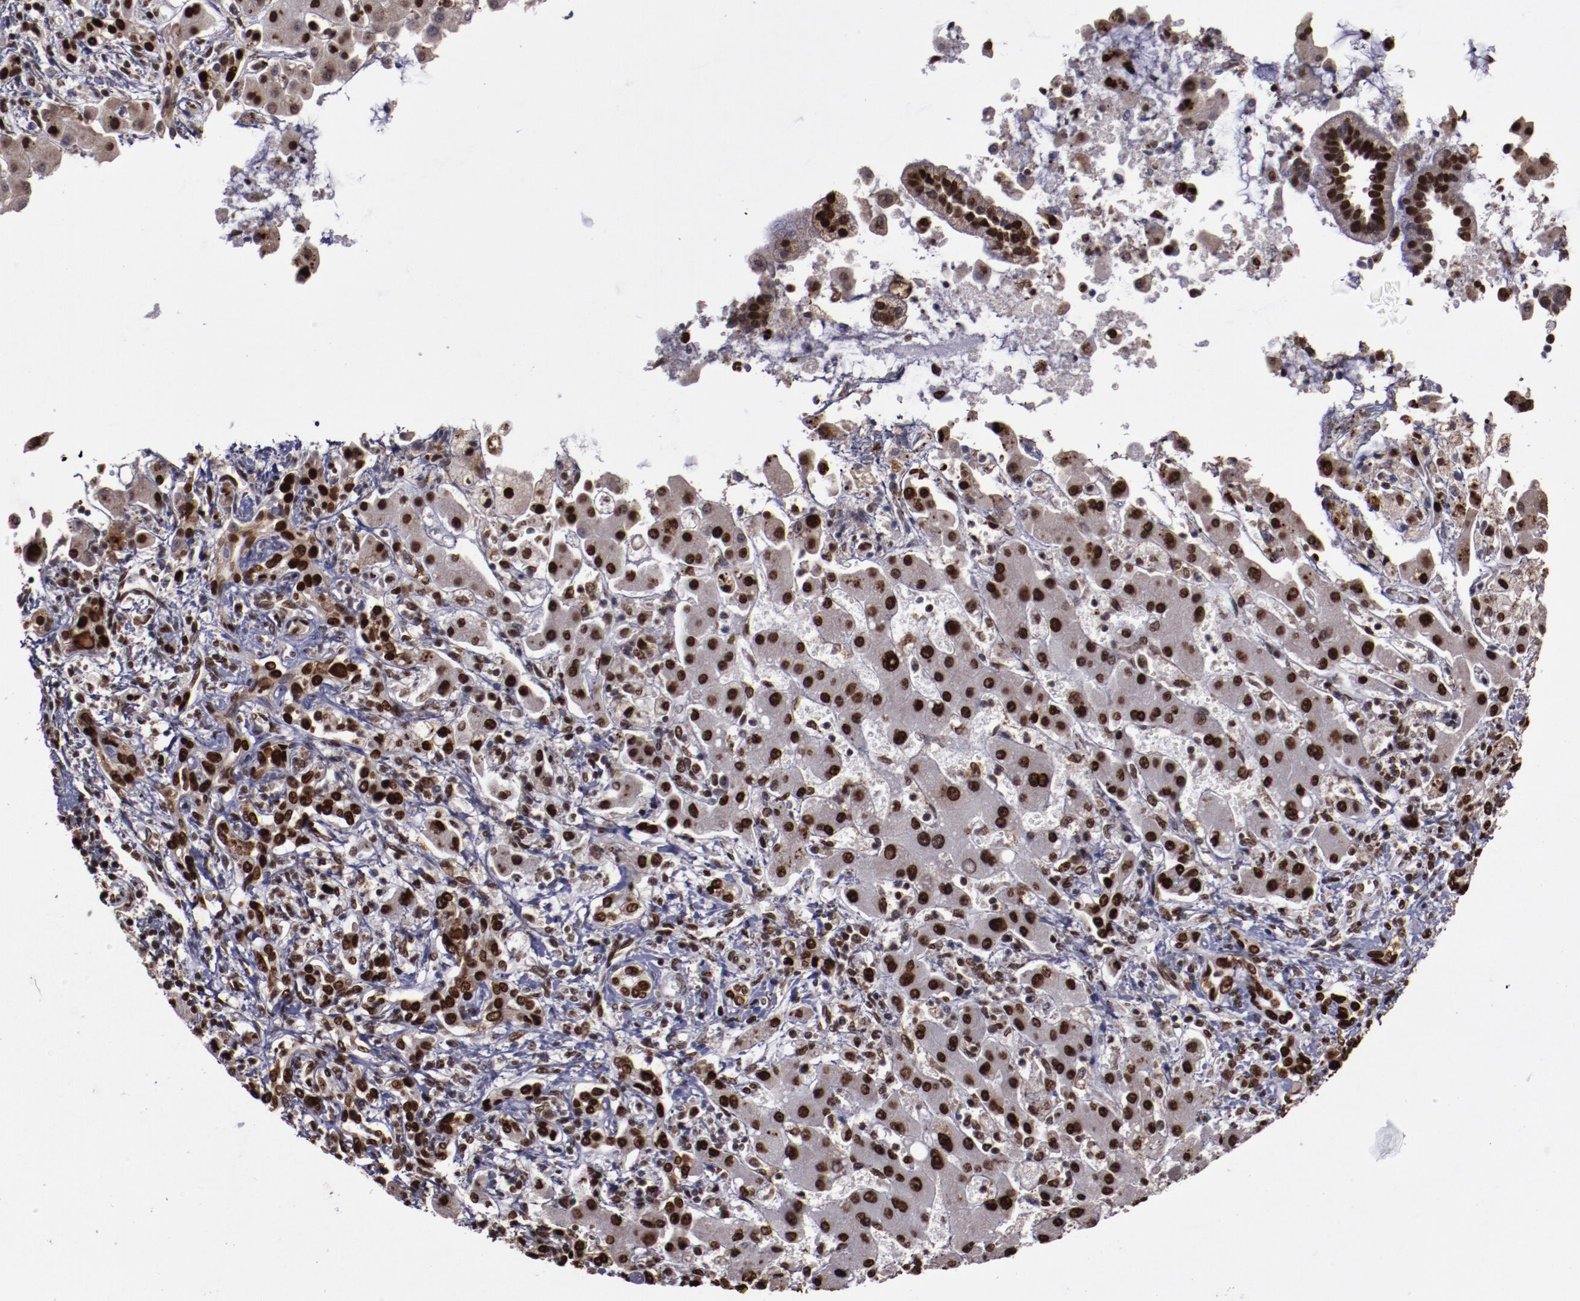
{"staining": {"intensity": "strong", "quantity": ">75%", "location": "nuclear"}, "tissue": "liver cancer", "cell_type": "Tumor cells", "image_type": "cancer", "snomed": [{"axis": "morphology", "description": "Cholangiocarcinoma"}, {"axis": "topography", "description": "Liver"}], "caption": "Brown immunohistochemical staining in liver cholangiocarcinoma exhibits strong nuclear positivity in approximately >75% of tumor cells. The protein is stained brown, and the nuclei are stained in blue (DAB (3,3'-diaminobenzidine) IHC with brightfield microscopy, high magnification).", "gene": "APEX1", "patient": {"sex": "male", "age": 50}}